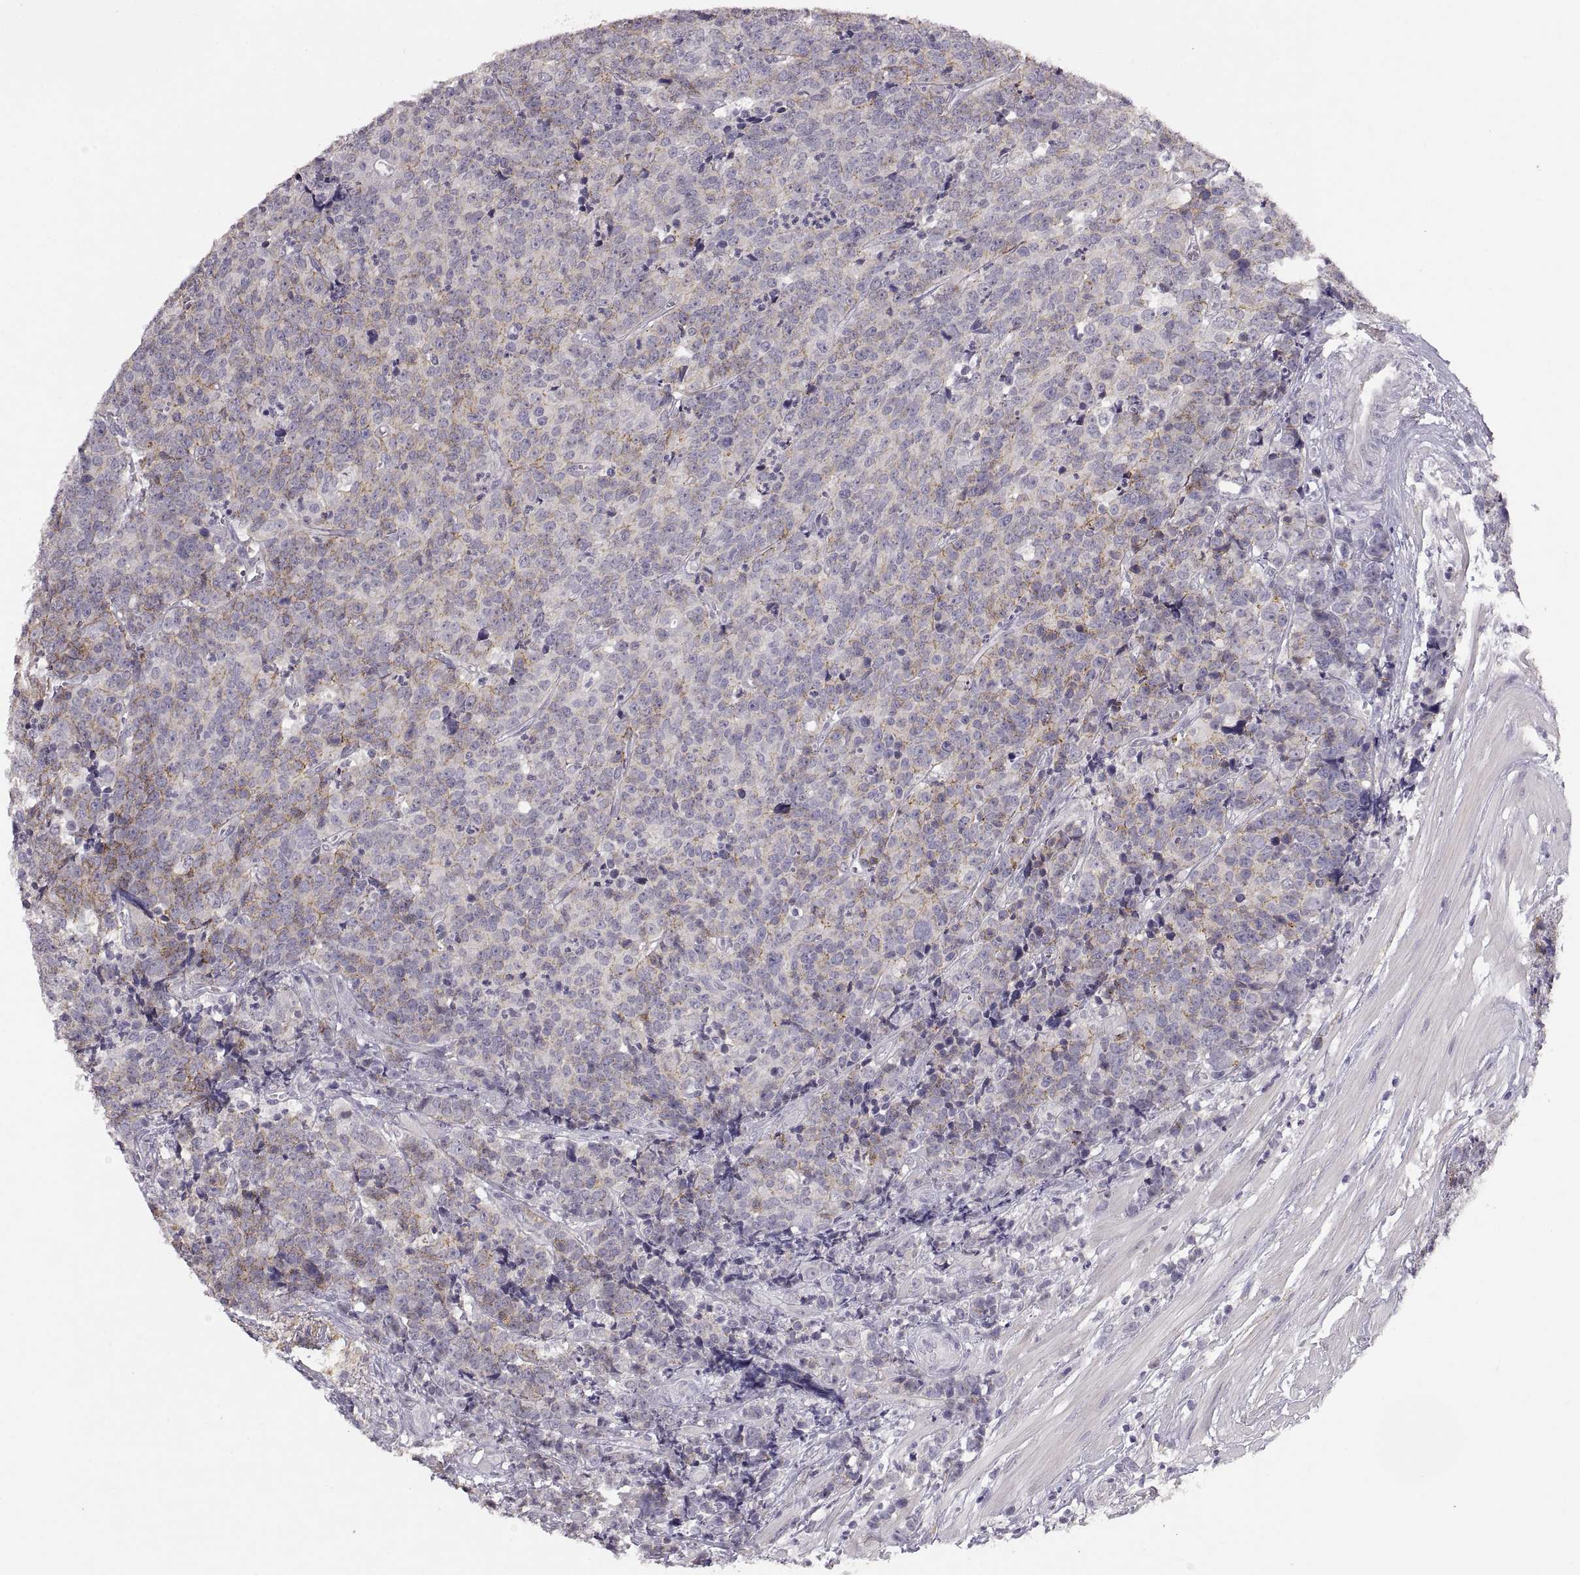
{"staining": {"intensity": "moderate", "quantity": "25%-75%", "location": "cytoplasmic/membranous"}, "tissue": "prostate cancer", "cell_type": "Tumor cells", "image_type": "cancer", "snomed": [{"axis": "morphology", "description": "Adenocarcinoma, NOS"}, {"axis": "topography", "description": "Prostate"}], "caption": "Moderate cytoplasmic/membranous protein expression is appreciated in about 25%-75% of tumor cells in prostate cancer.", "gene": "CDH2", "patient": {"sex": "male", "age": 67}}